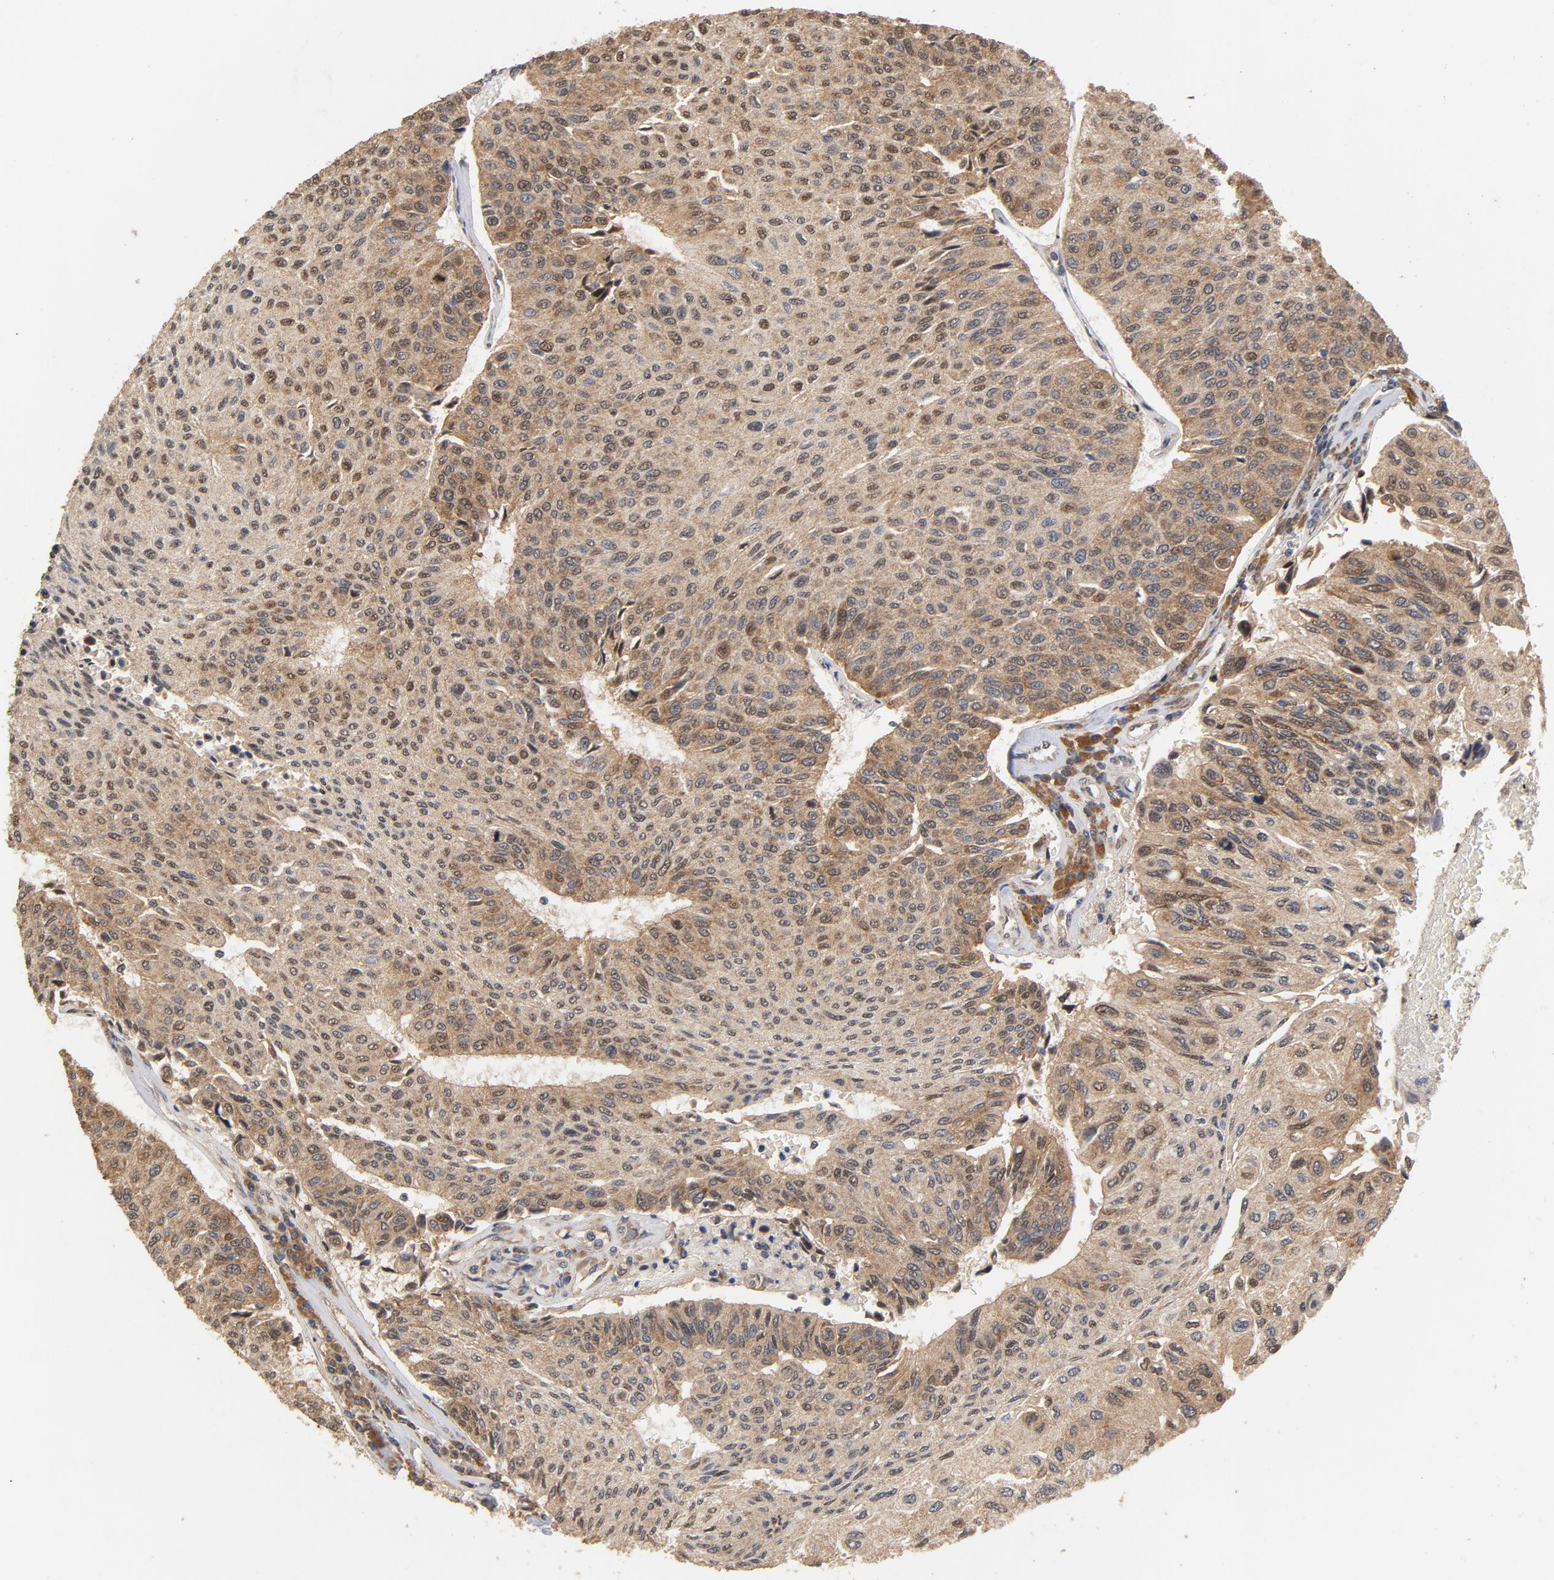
{"staining": {"intensity": "moderate", "quantity": ">75%", "location": "cytoplasmic/membranous,nuclear"}, "tissue": "urothelial cancer", "cell_type": "Tumor cells", "image_type": "cancer", "snomed": [{"axis": "morphology", "description": "Urothelial carcinoma, High grade"}, {"axis": "topography", "description": "Urinary bladder"}], "caption": "Human high-grade urothelial carcinoma stained with a protein marker displays moderate staining in tumor cells.", "gene": "DDX6", "patient": {"sex": "male", "age": 66}}